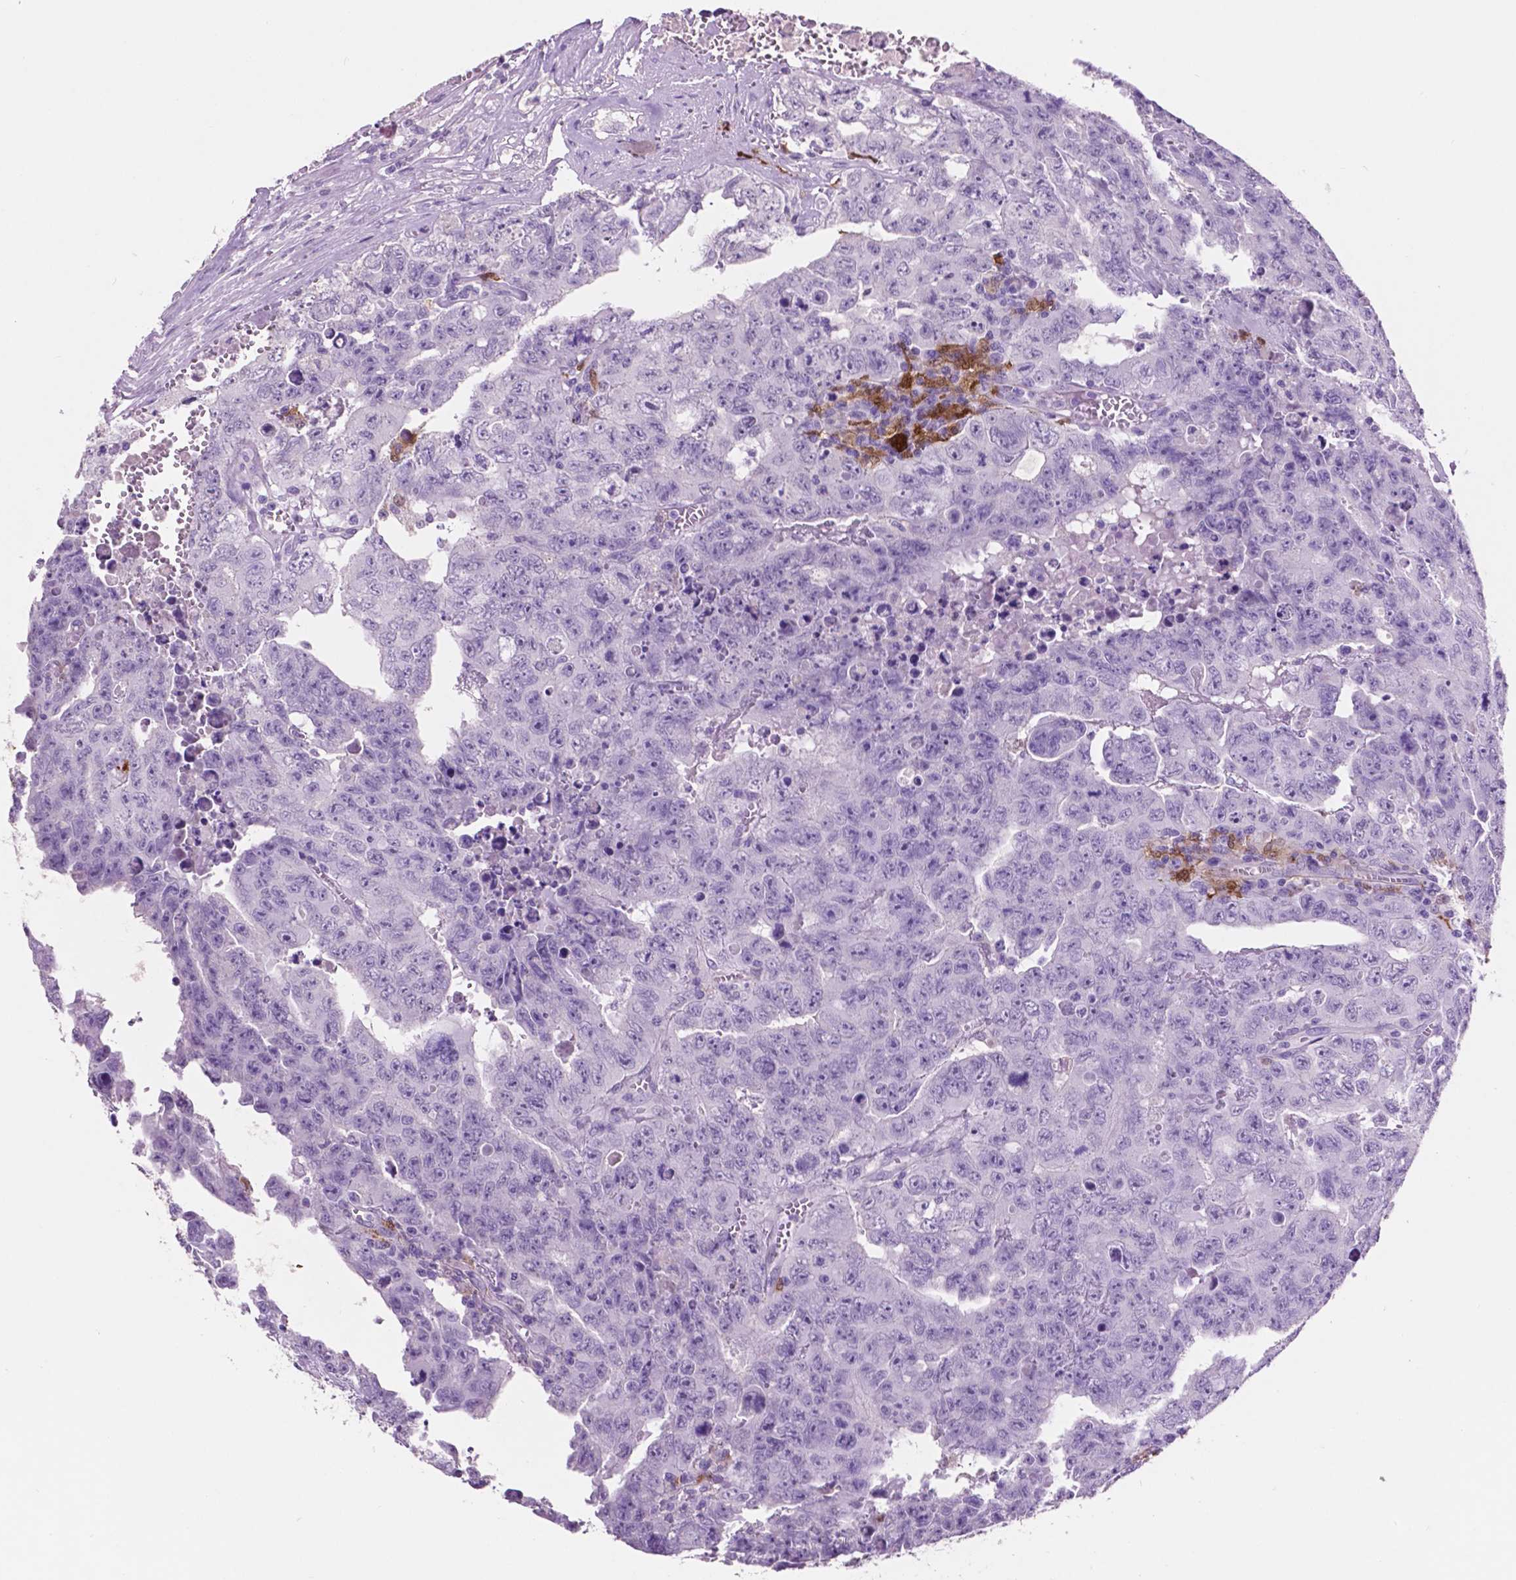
{"staining": {"intensity": "negative", "quantity": "none", "location": "none"}, "tissue": "testis cancer", "cell_type": "Tumor cells", "image_type": "cancer", "snomed": [{"axis": "morphology", "description": "Carcinoma, Embryonal, NOS"}, {"axis": "topography", "description": "Testis"}], "caption": "The photomicrograph reveals no significant expression in tumor cells of testis cancer (embryonal carcinoma). (DAB (3,3'-diaminobenzidine) immunohistochemistry with hematoxylin counter stain).", "gene": "IDO1", "patient": {"sex": "male", "age": 24}}